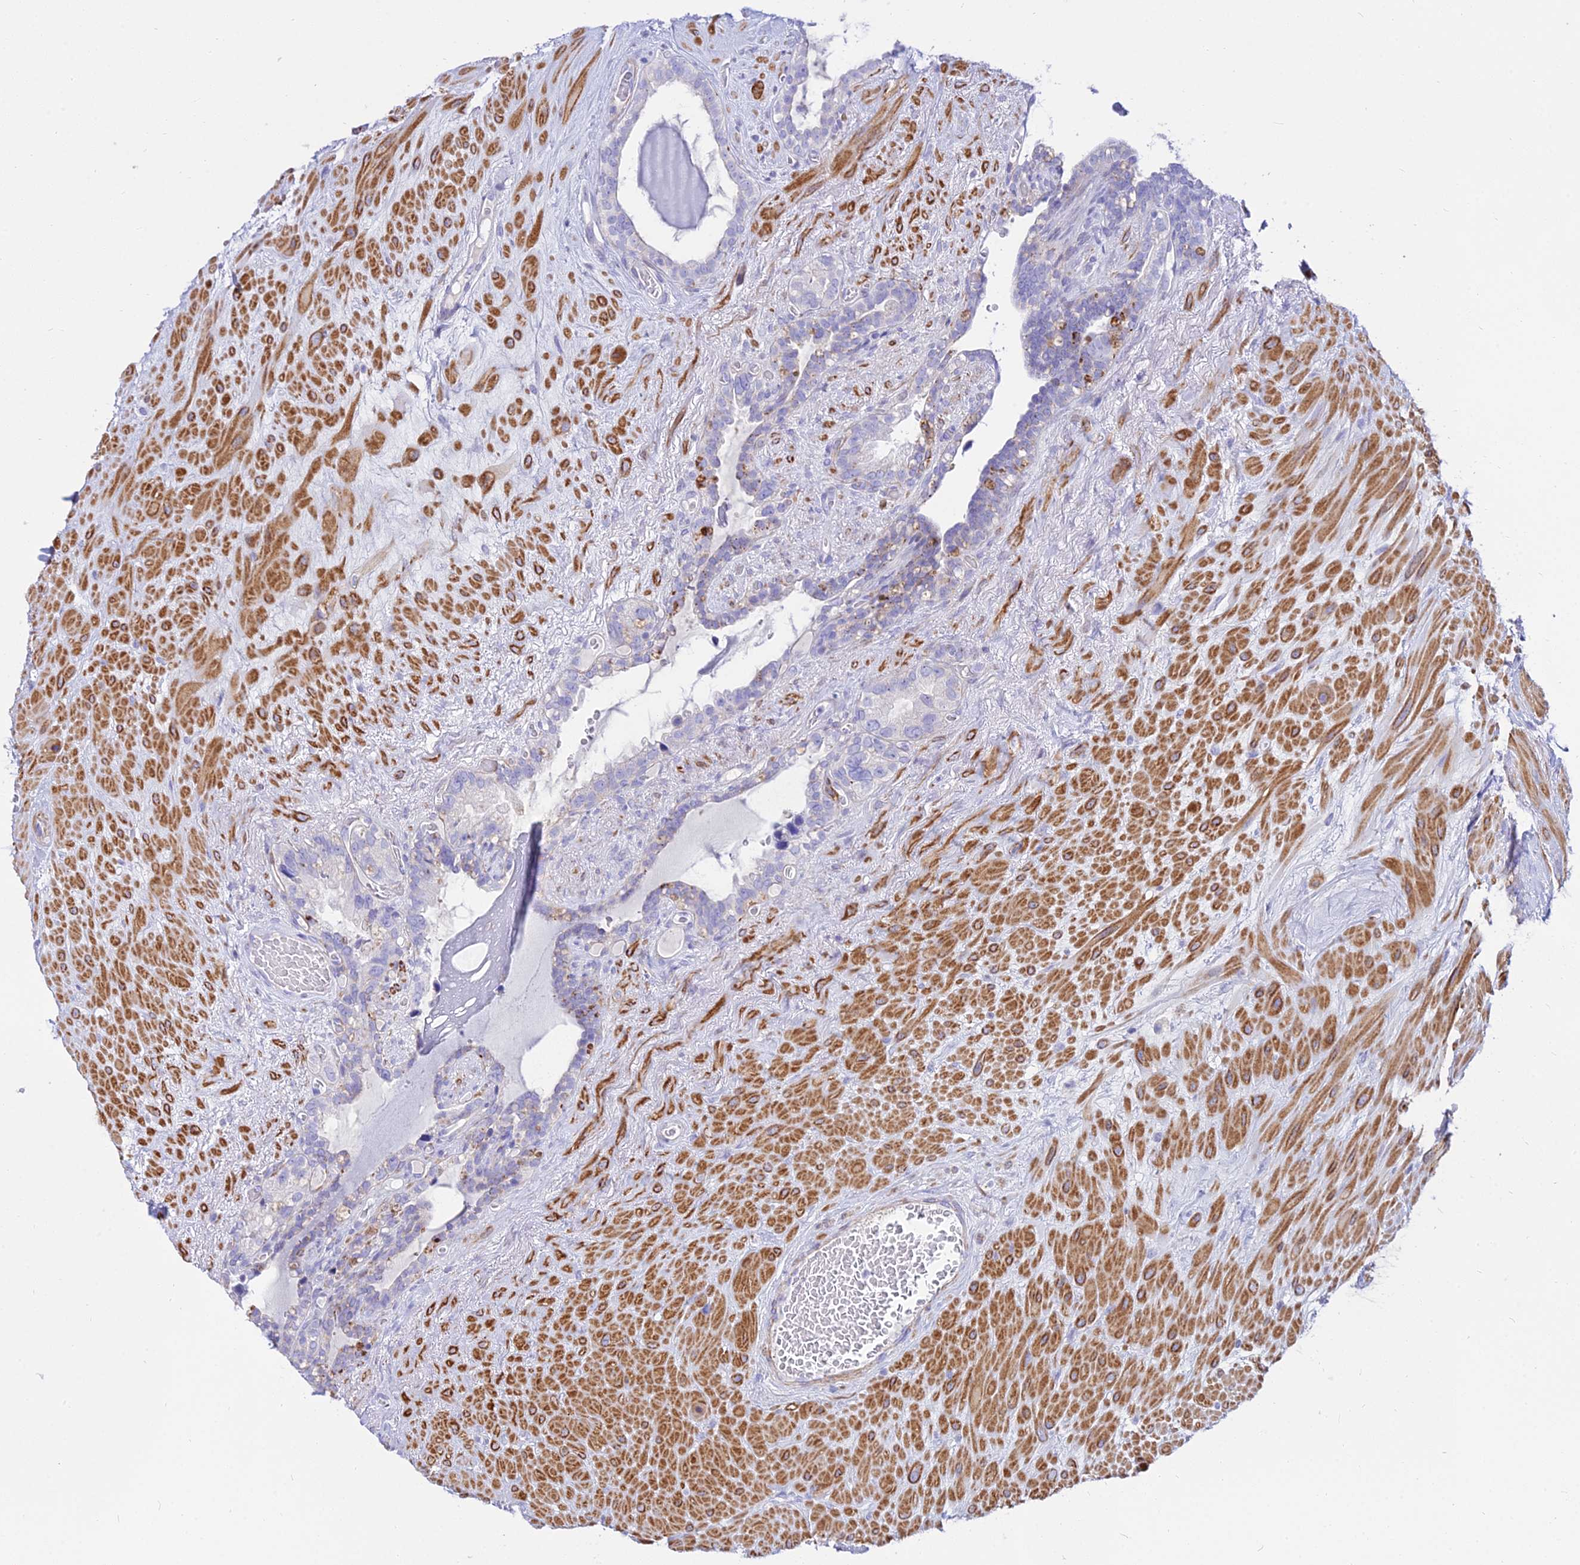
{"staining": {"intensity": "negative", "quantity": "none", "location": "none"}, "tissue": "seminal vesicle", "cell_type": "Glandular cells", "image_type": "normal", "snomed": [{"axis": "morphology", "description": "Normal tissue, NOS"}, {"axis": "topography", "description": "Seminal veicle"}], "caption": "Immunohistochemical staining of normal human seminal vesicle displays no significant expression in glandular cells. Nuclei are stained in blue.", "gene": "DLX1", "patient": {"sex": "male", "age": 80}}